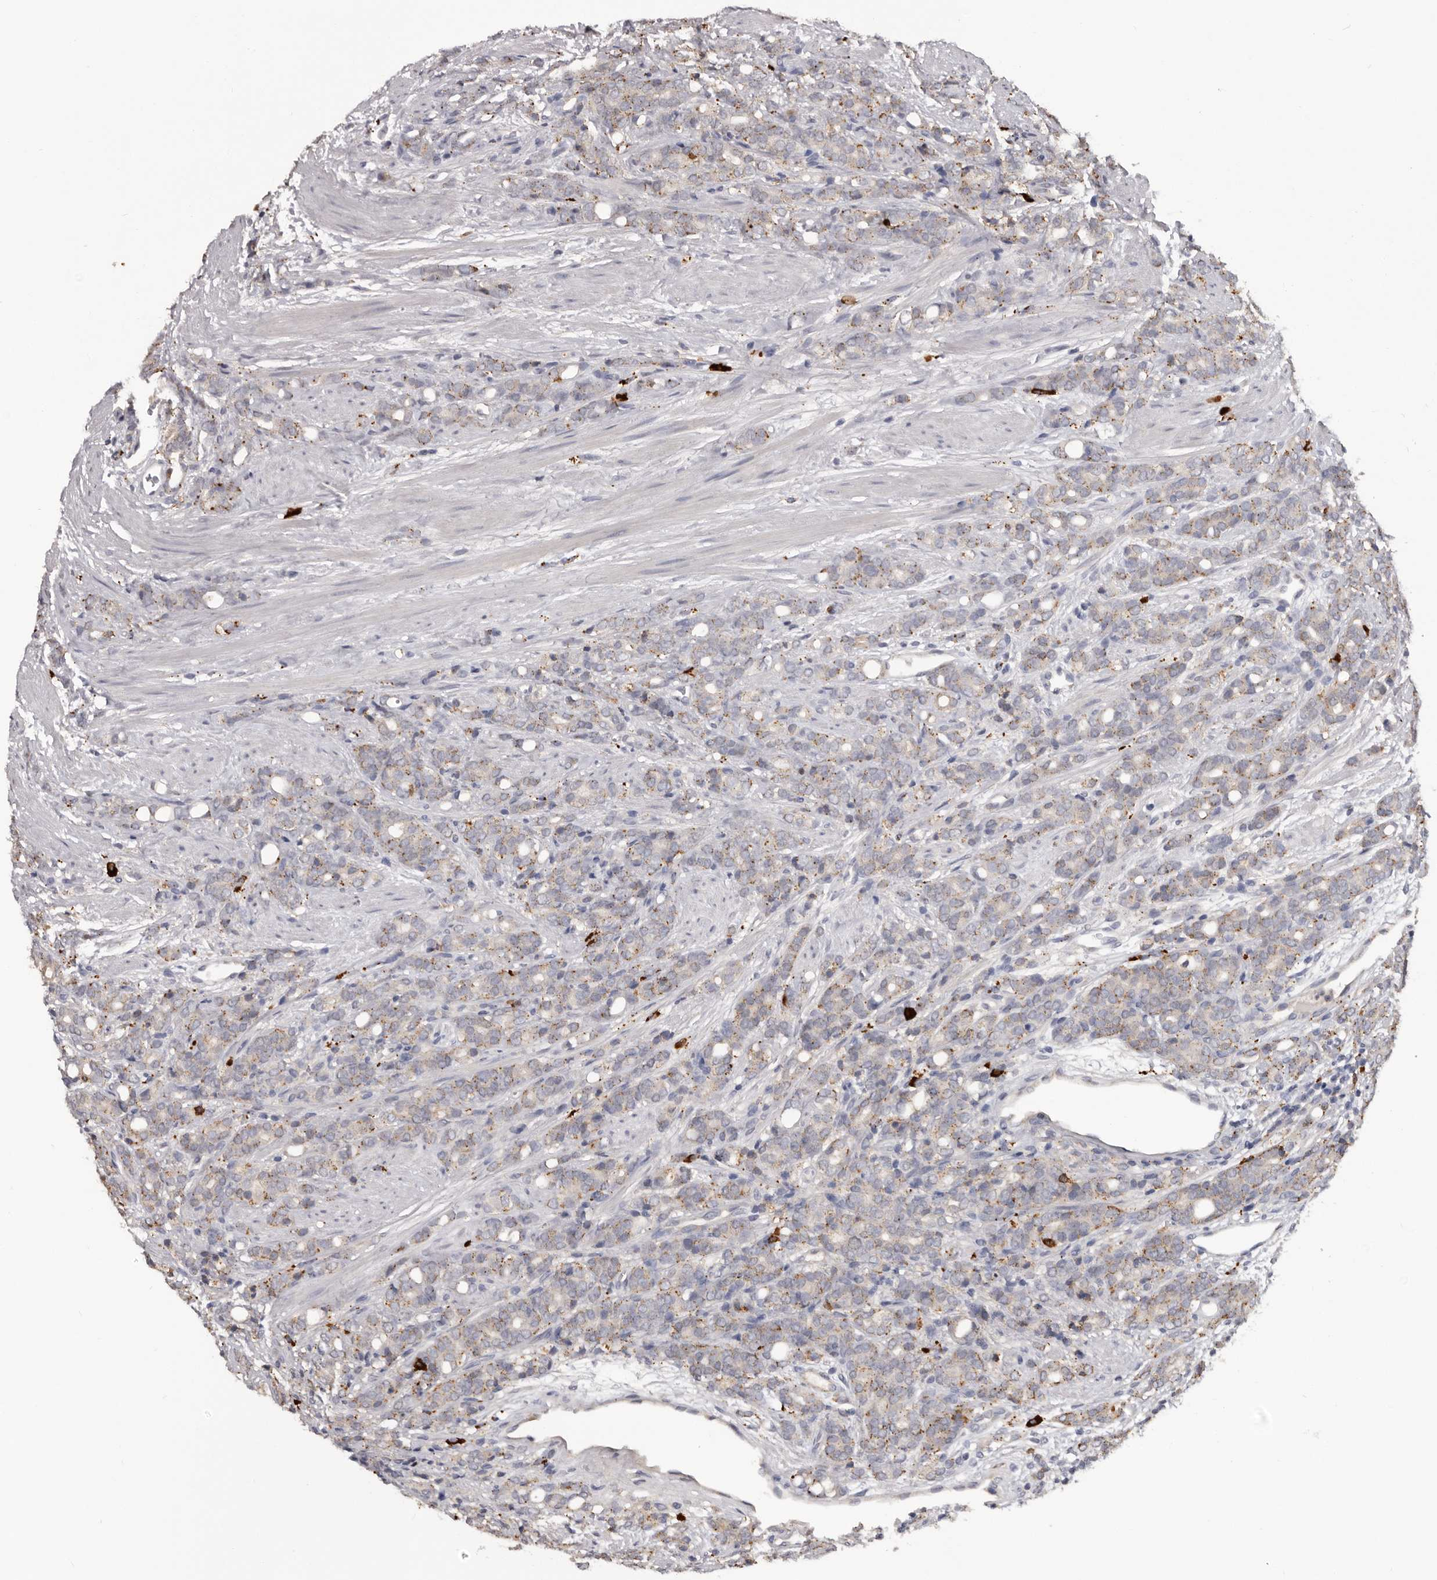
{"staining": {"intensity": "weak", "quantity": ">75%", "location": "cytoplasmic/membranous"}, "tissue": "prostate cancer", "cell_type": "Tumor cells", "image_type": "cancer", "snomed": [{"axis": "morphology", "description": "Adenocarcinoma, High grade"}, {"axis": "topography", "description": "Prostate"}], "caption": "A micrograph showing weak cytoplasmic/membranous staining in approximately >75% of tumor cells in prostate cancer (adenocarcinoma (high-grade)), as visualized by brown immunohistochemical staining.", "gene": "DAP", "patient": {"sex": "male", "age": 62}}